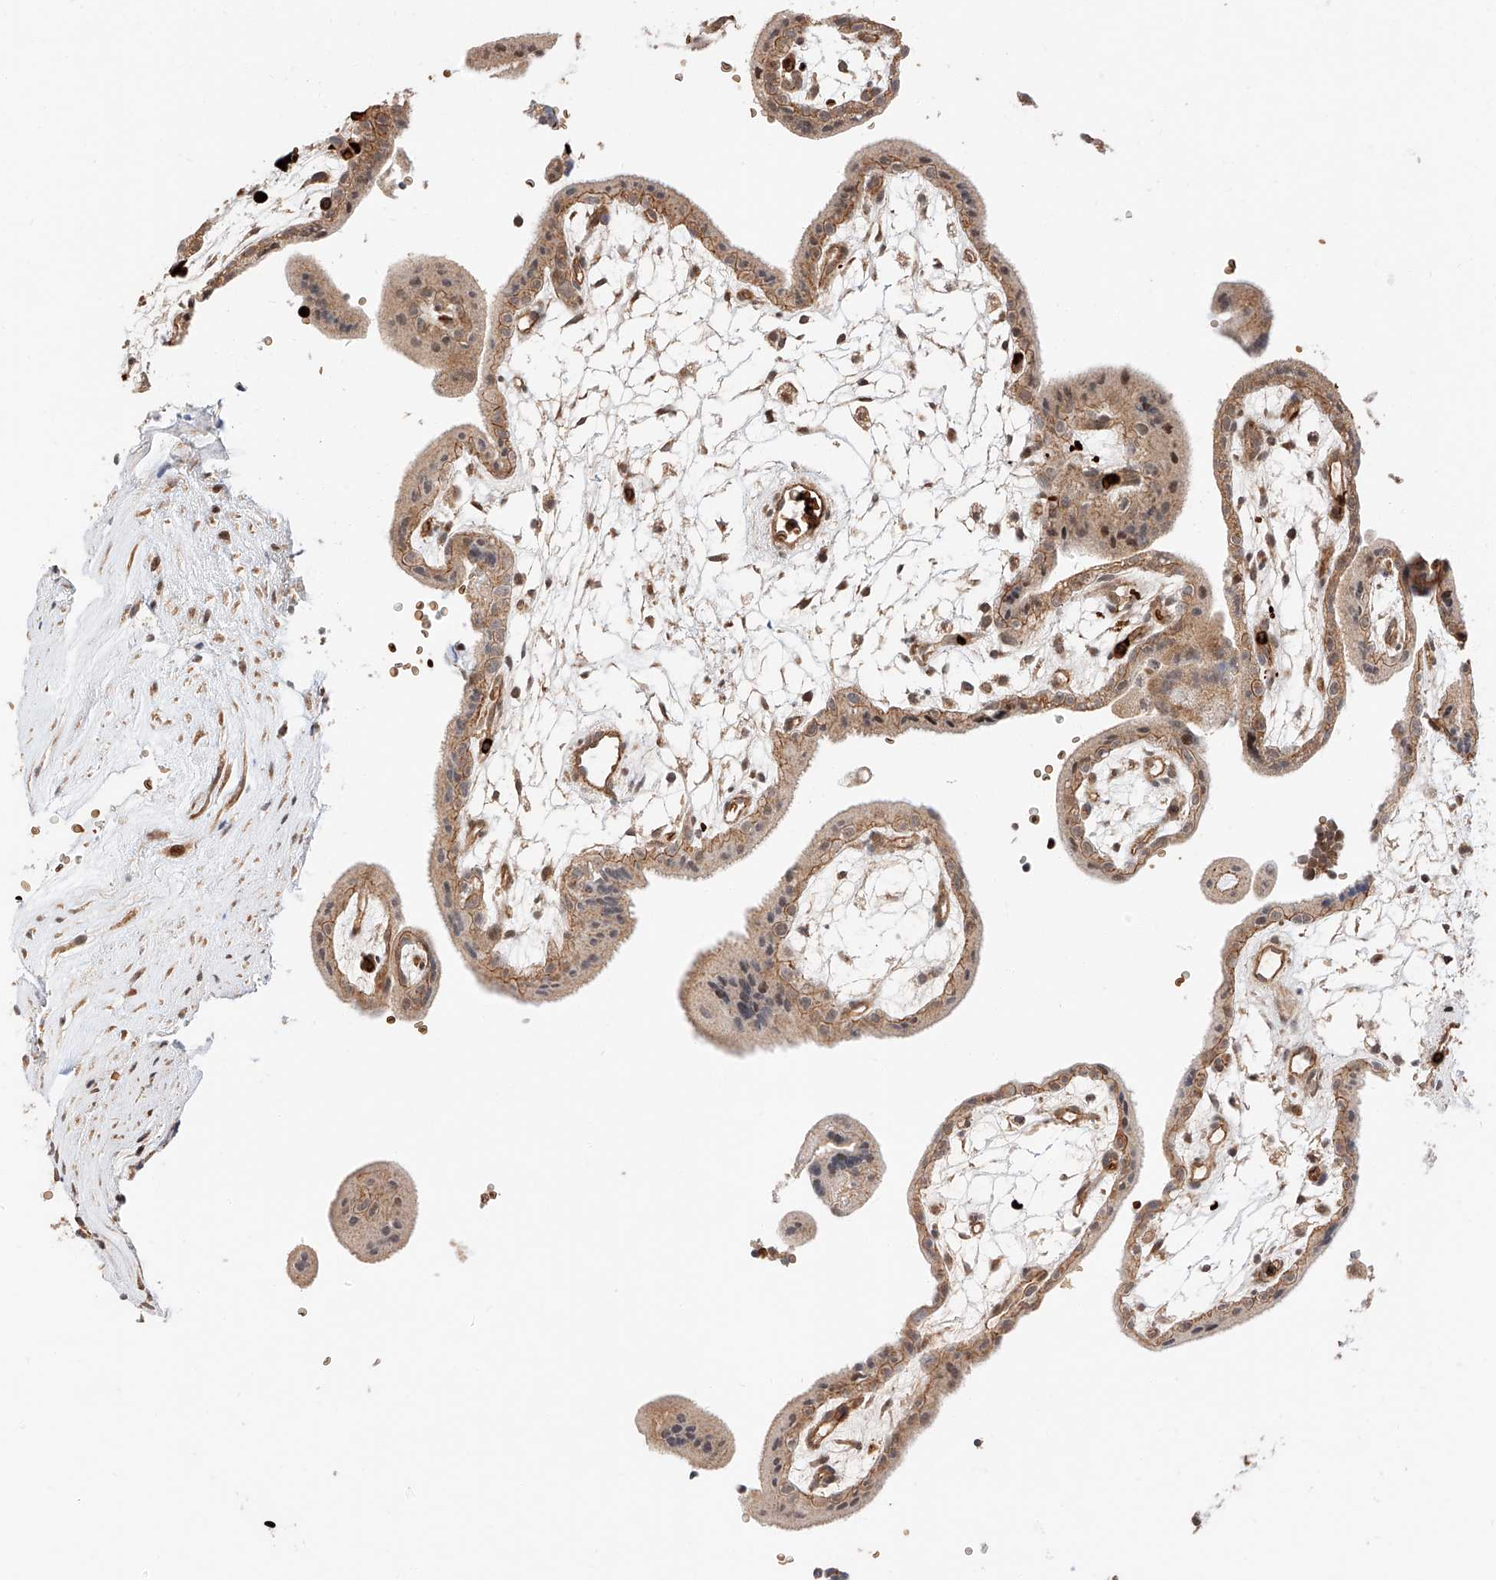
{"staining": {"intensity": "moderate", "quantity": ">75%", "location": "cytoplasmic/membranous,nuclear"}, "tissue": "placenta", "cell_type": "Decidual cells", "image_type": "normal", "snomed": [{"axis": "morphology", "description": "Normal tissue, NOS"}, {"axis": "topography", "description": "Placenta"}], "caption": "Placenta was stained to show a protein in brown. There is medium levels of moderate cytoplasmic/membranous,nuclear positivity in about >75% of decidual cells. The protein of interest is shown in brown color, while the nuclei are stained blue.", "gene": "THTPA", "patient": {"sex": "female", "age": 18}}